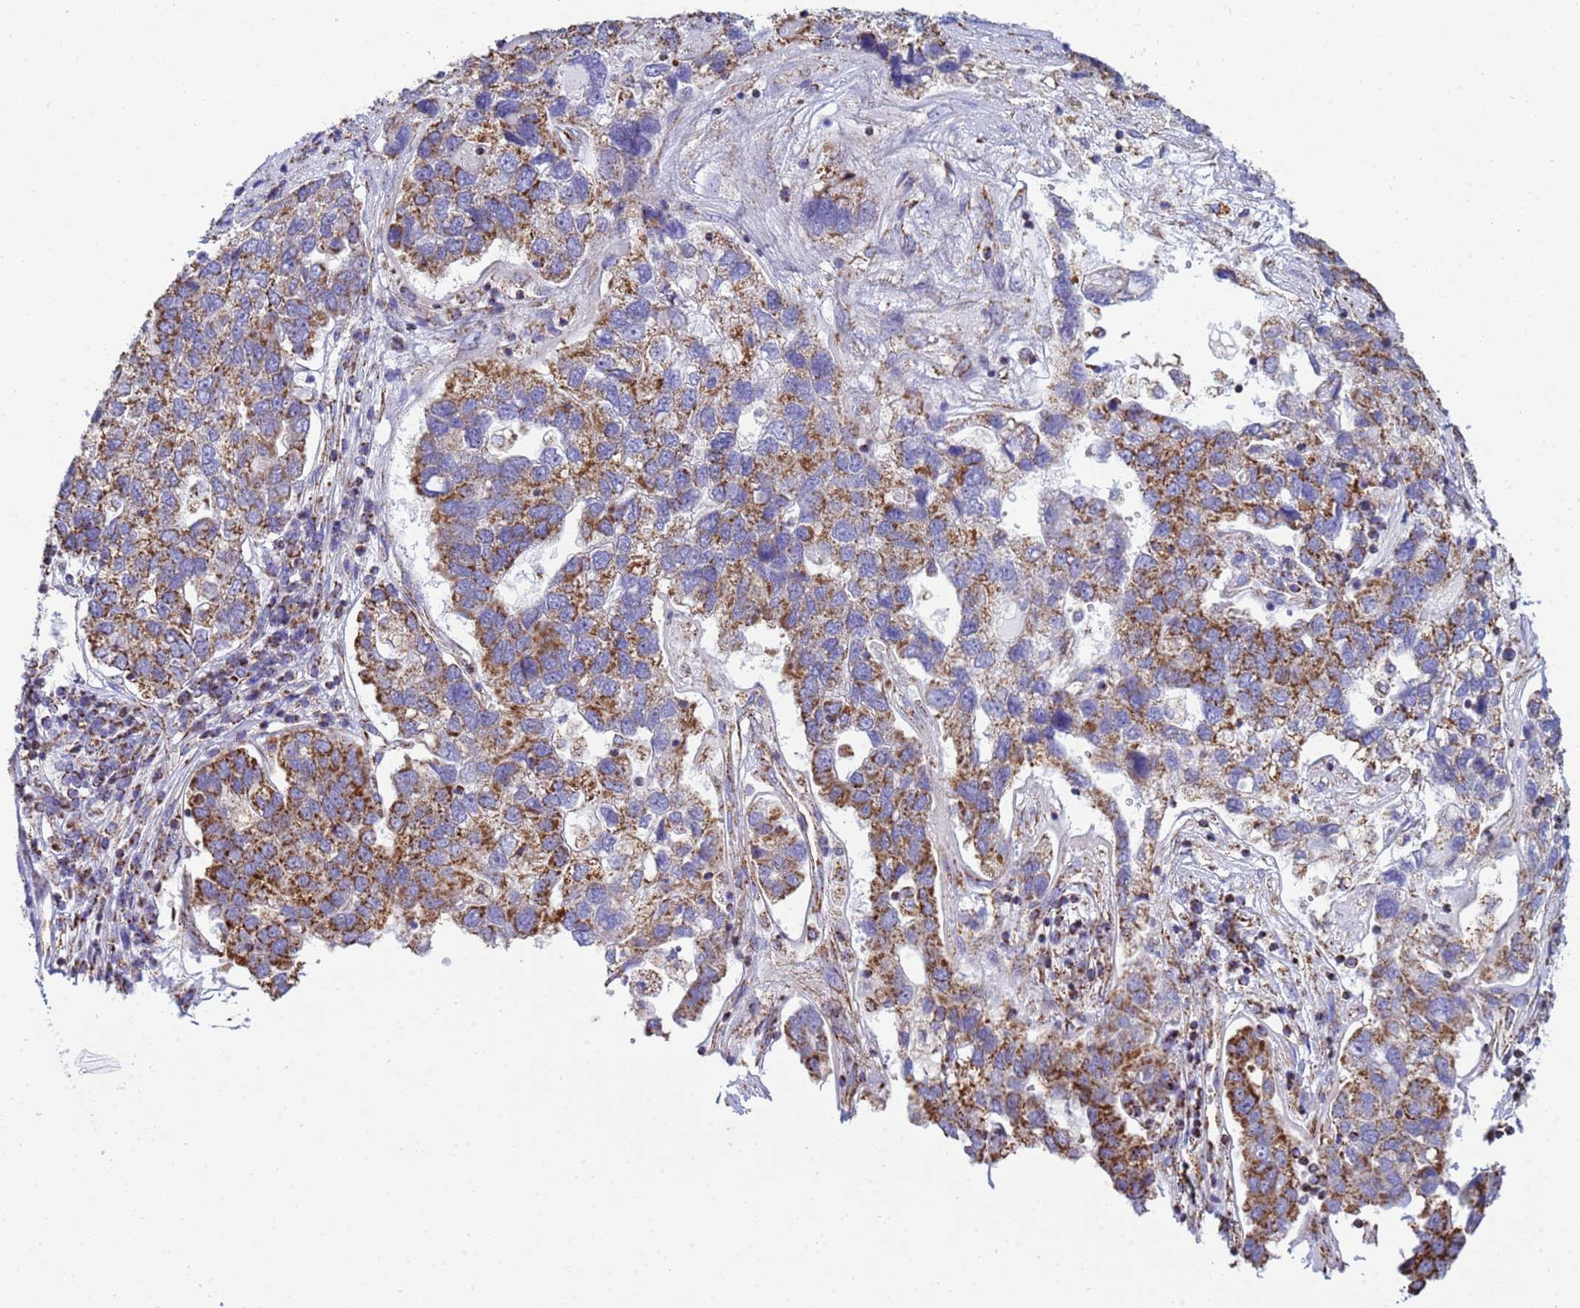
{"staining": {"intensity": "moderate", "quantity": "25%-75%", "location": "cytoplasmic/membranous"}, "tissue": "pancreatic cancer", "cell_type": "Tumor cells", "image_type": "cancer", "snomed": [{"axis": "morphology", "description": "Adenocarcinoma, NOS"}, {"axis": "topography", "description": "Pancreas"}], "caption": "Tumor cells demonstrate medium levels of moderate cytoplasmic/membranous expression in approximately 25%-75% of cells in adenocarcinoma (pancreatic). Using DAB (brown) and hematoxylin (blue) stains, captured at high magnification using brightfield microscopy.", "gene": "COQ4", "patient": {"sex": "female", "age": 61}}